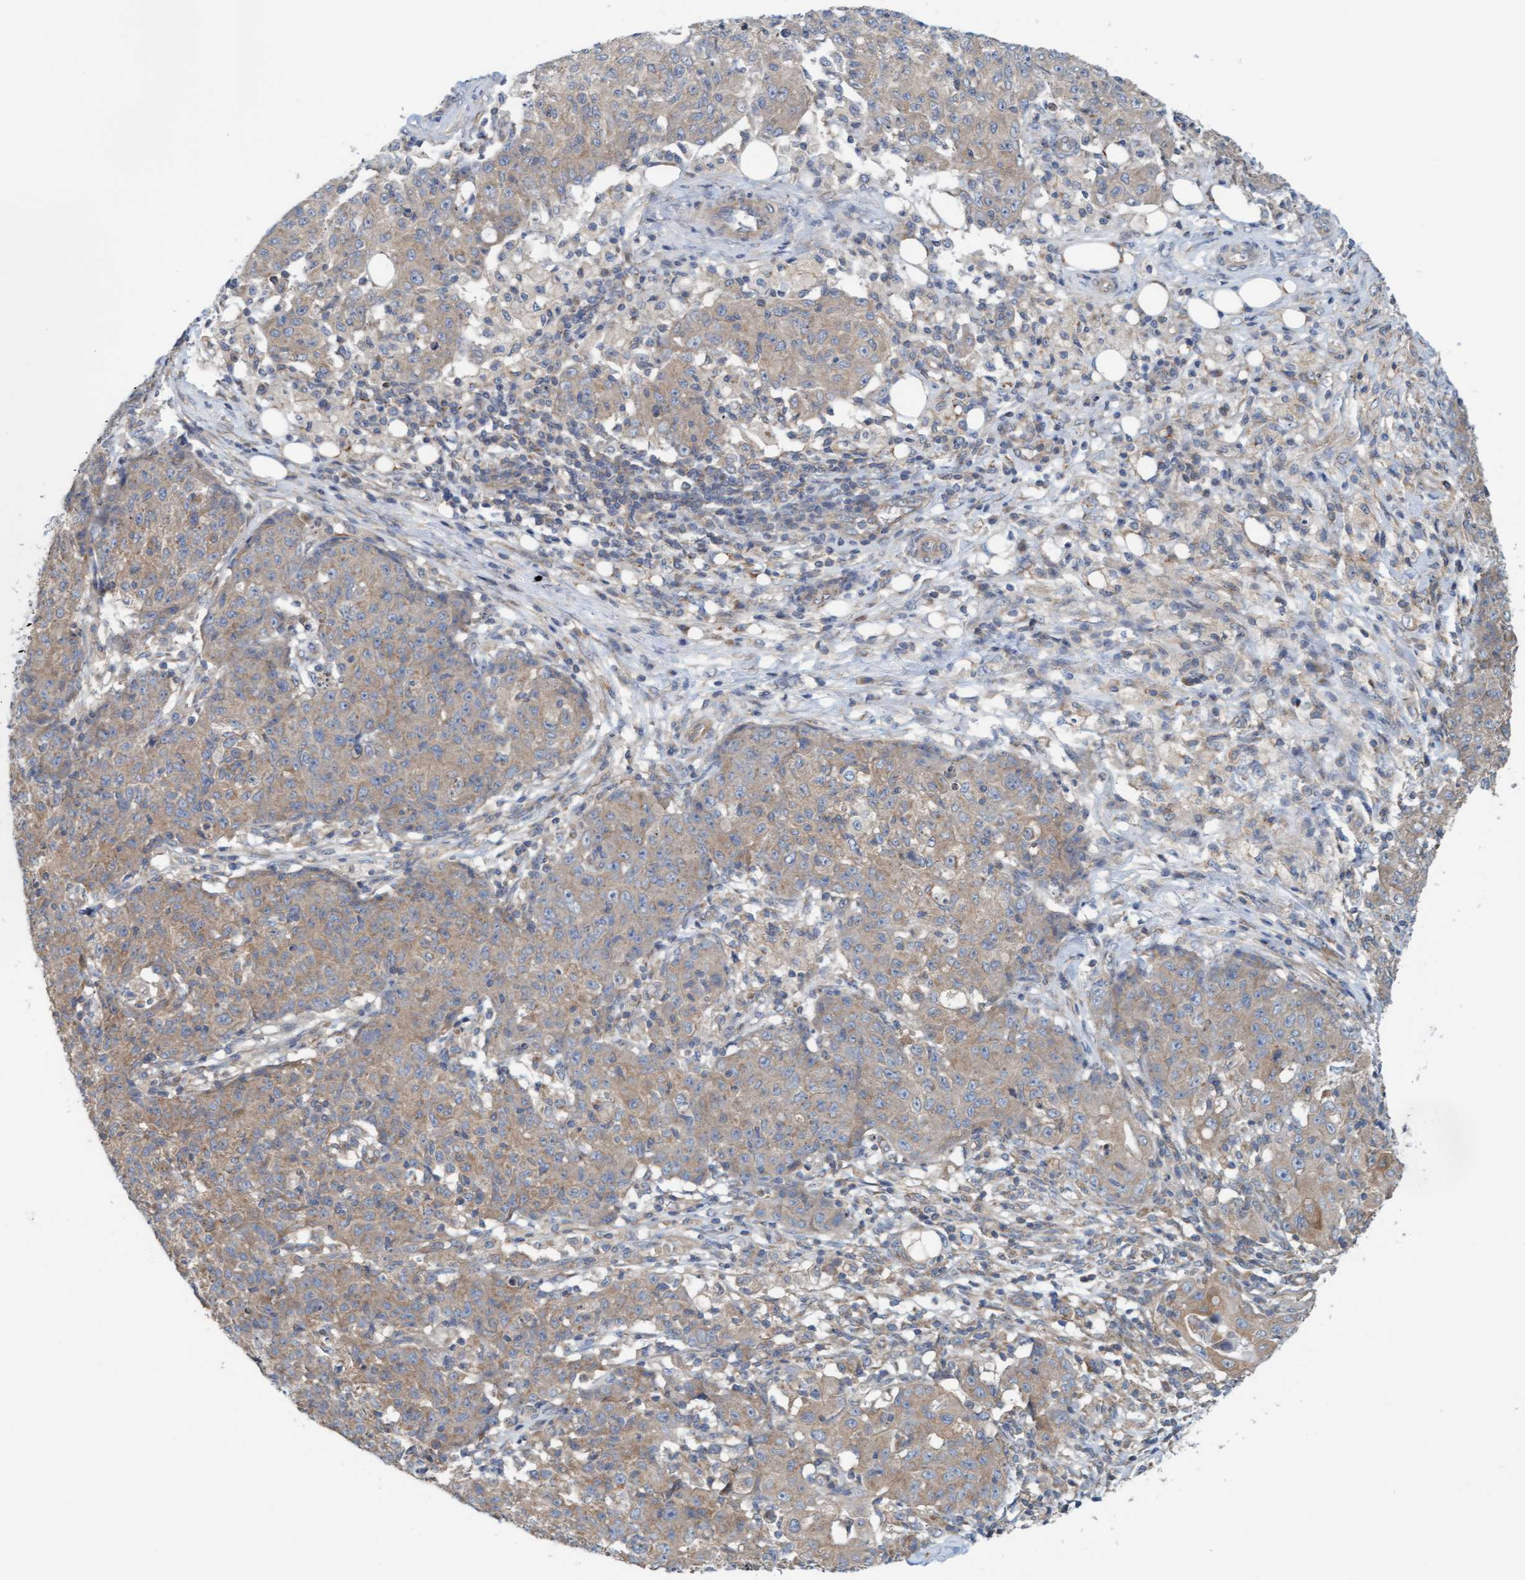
{"staining": {"intensity": "weak", "quantity": ">75%", "location": "cytoplasmic/membranous"}, "tissue": "ovarian cancer", "cell_type": "Tumor cells", "image_type": "cancer", "snomed": [{"axis": "morphology", "description": "Carcinoma, endometroid"}, {"axis": "topography", "description": "Ovary"}], "caption": "Endometroid carcinoma (ovarian) stained with a protein marker exhibits weak staining in tumor cells.", "gene": "UBAP1", "patient": {"sex": "female", "age": 42}}